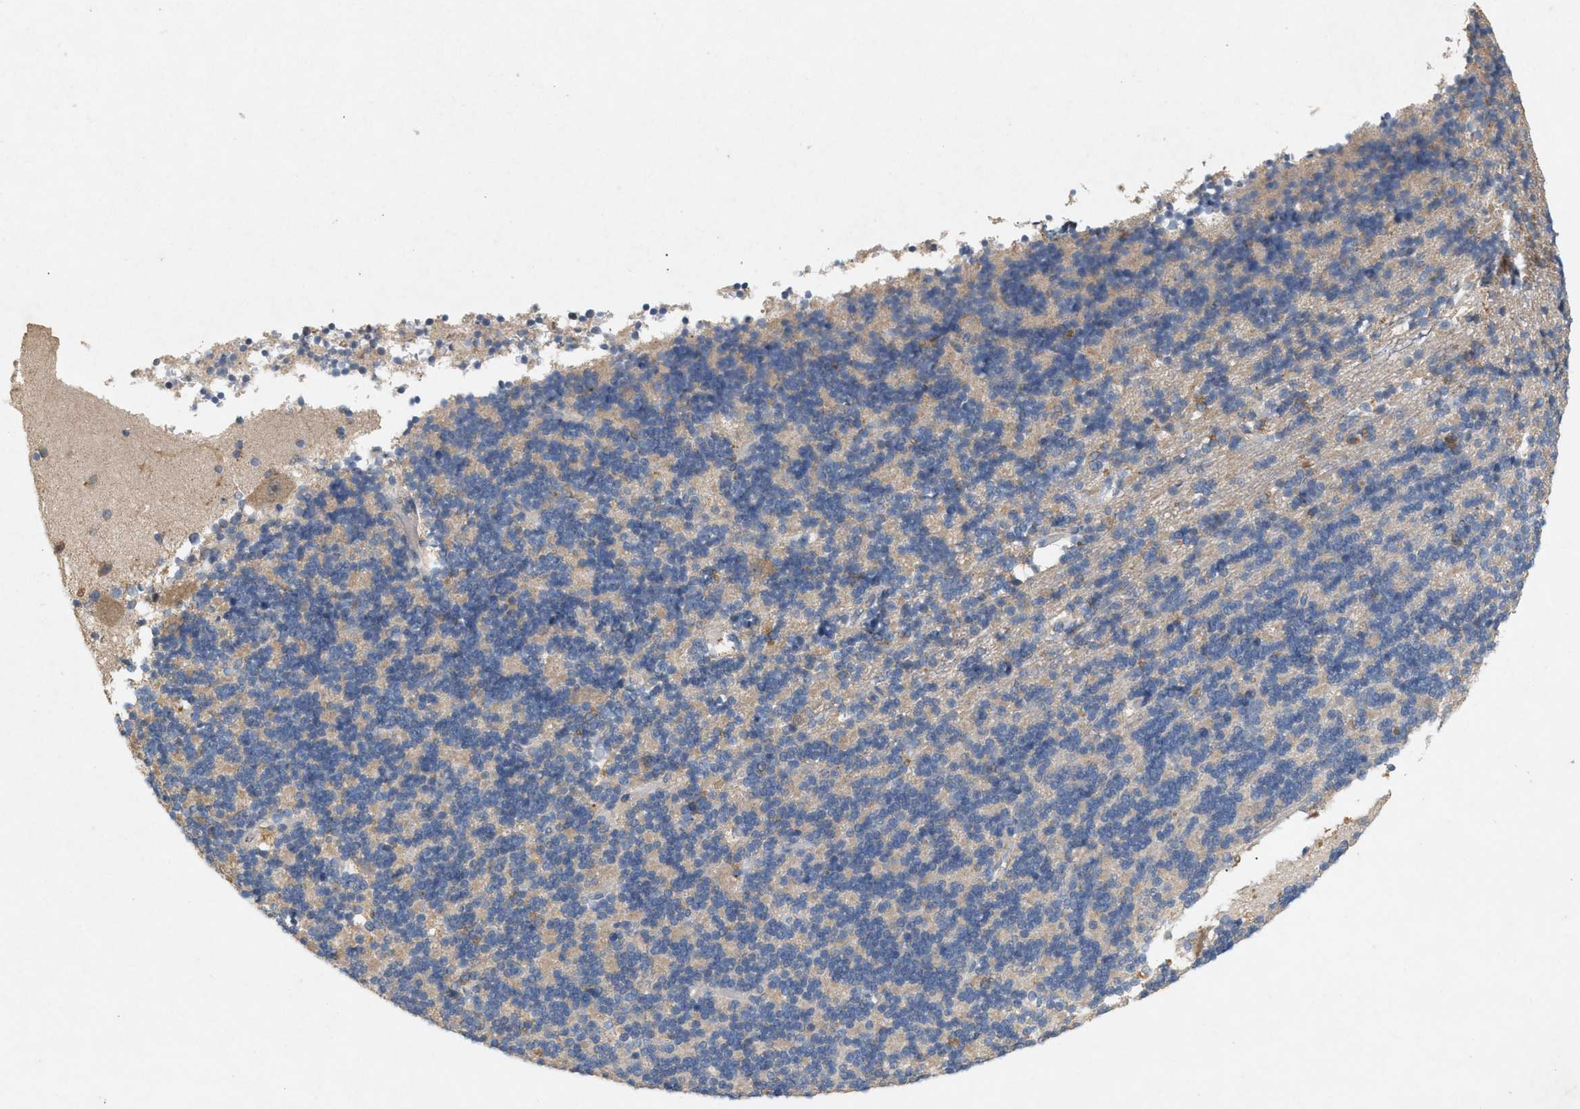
{"staining": {"intensity": "weak", "quantity": "<25%", "location": "cytoplasmic/membranous"}, "tissue": "cerebellum", "cell_type": "Cells in granular layer", "image_type": "normal", "snomed": [{"axis": "morphology", "description": "Normal tissue, NOS"}, {"axis": "topography", "description": "Cerebellum"}], "caption": "Immunohistochemistry (IHC) micrograph of unremarkable human cerebellum stained for a protein (brown), which shows no expression in cells in granular layer.", "gene": "DCAF7", "patient": {"sex": "female", "age": 19}}